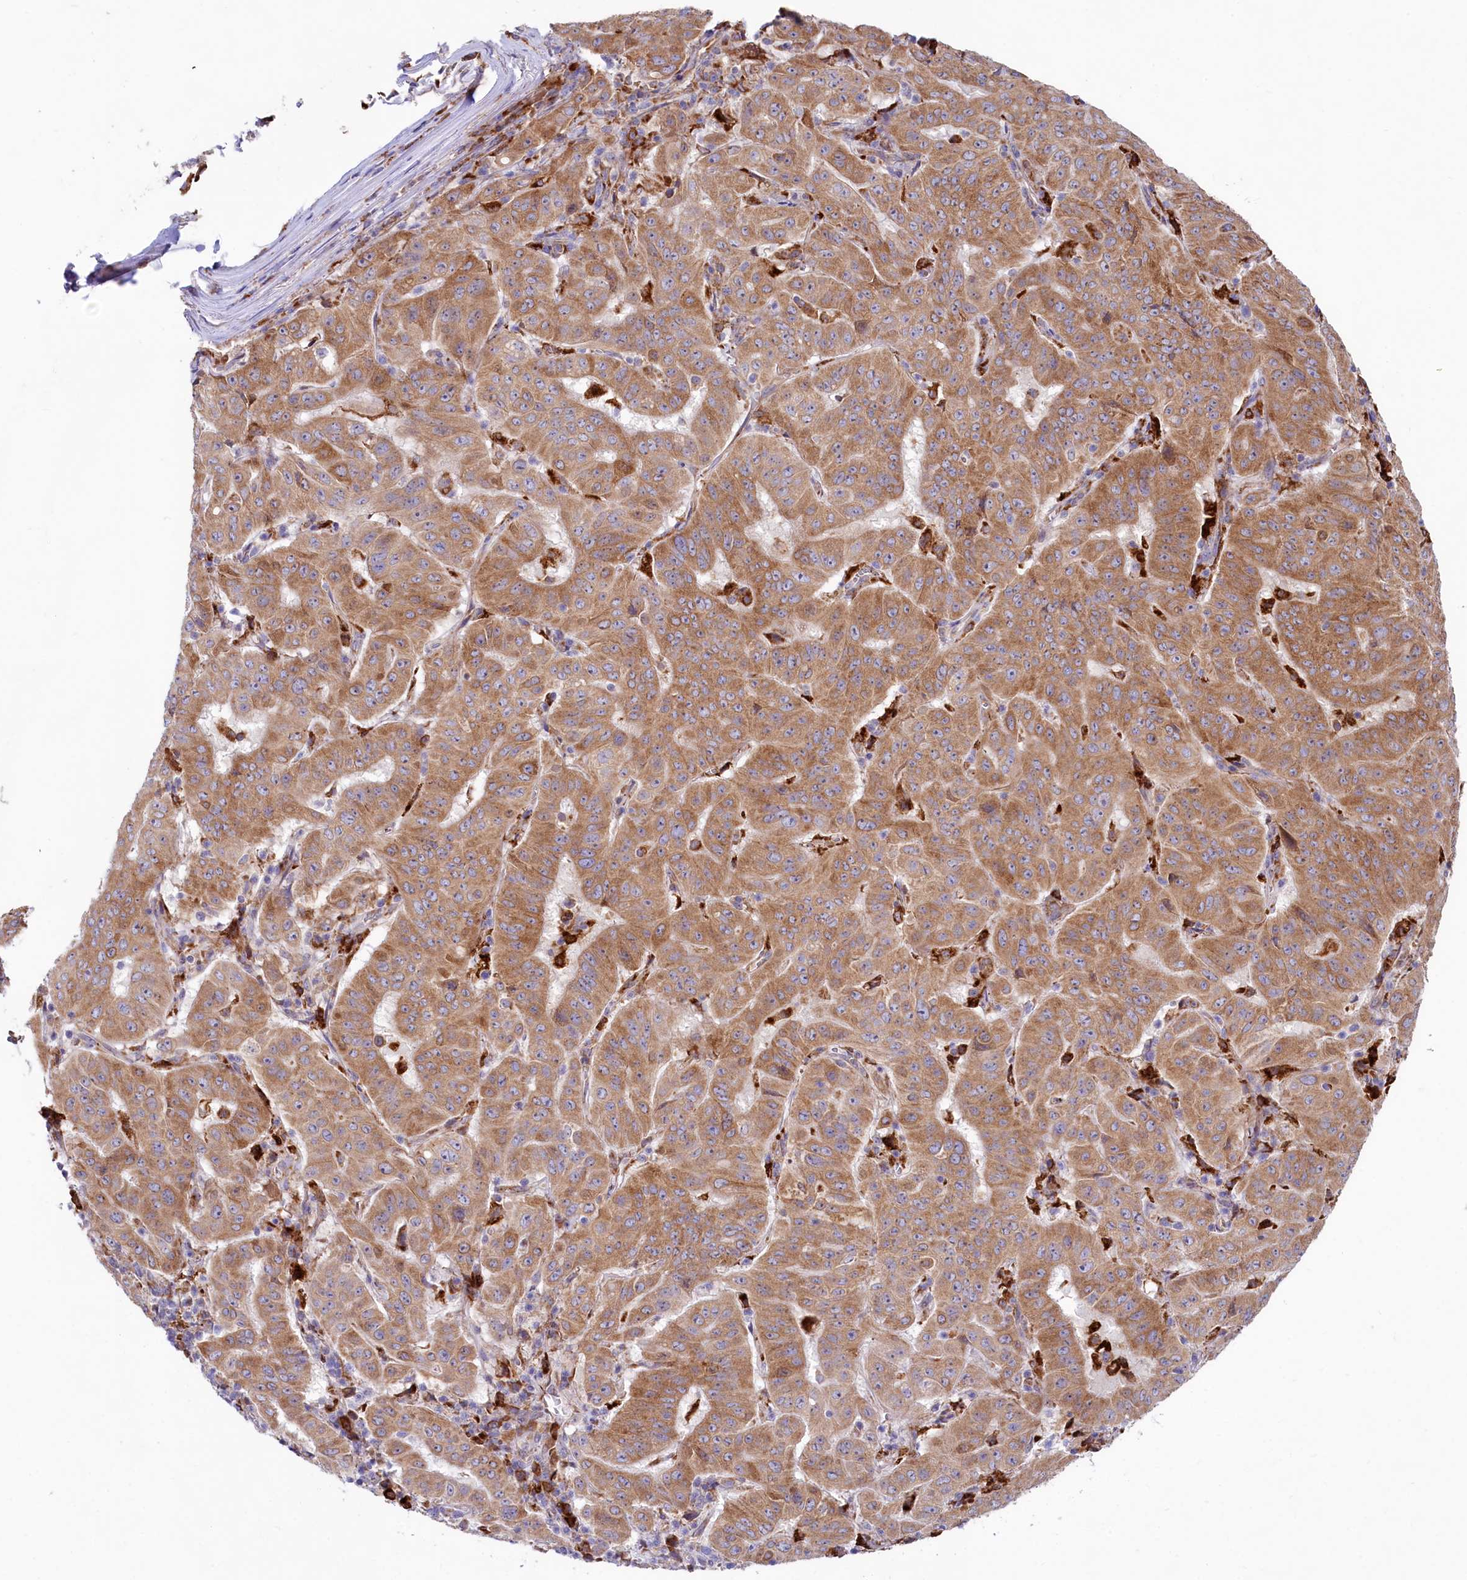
{"staining": {"intensity": "moderate", "quantity": ">75%", "location": "cytoplasmic/membranous"}, "tissue": "pancreatic cancer", "cell_type": "Tumor cells", "image_type": "cancer", "snomed": [{"axis": "morphology", "description": "Adenocarcinoma, NOS"}, {"axis": "topography", "description": "Pancreas"}], "caption": "Tumor cells display medium levels of moderate cytoplasmic/membranous staining in about >75% of cells in human pancreatic cancer.", "gene": "CHID1", "patient": {"sex": "male", "age": 63}}